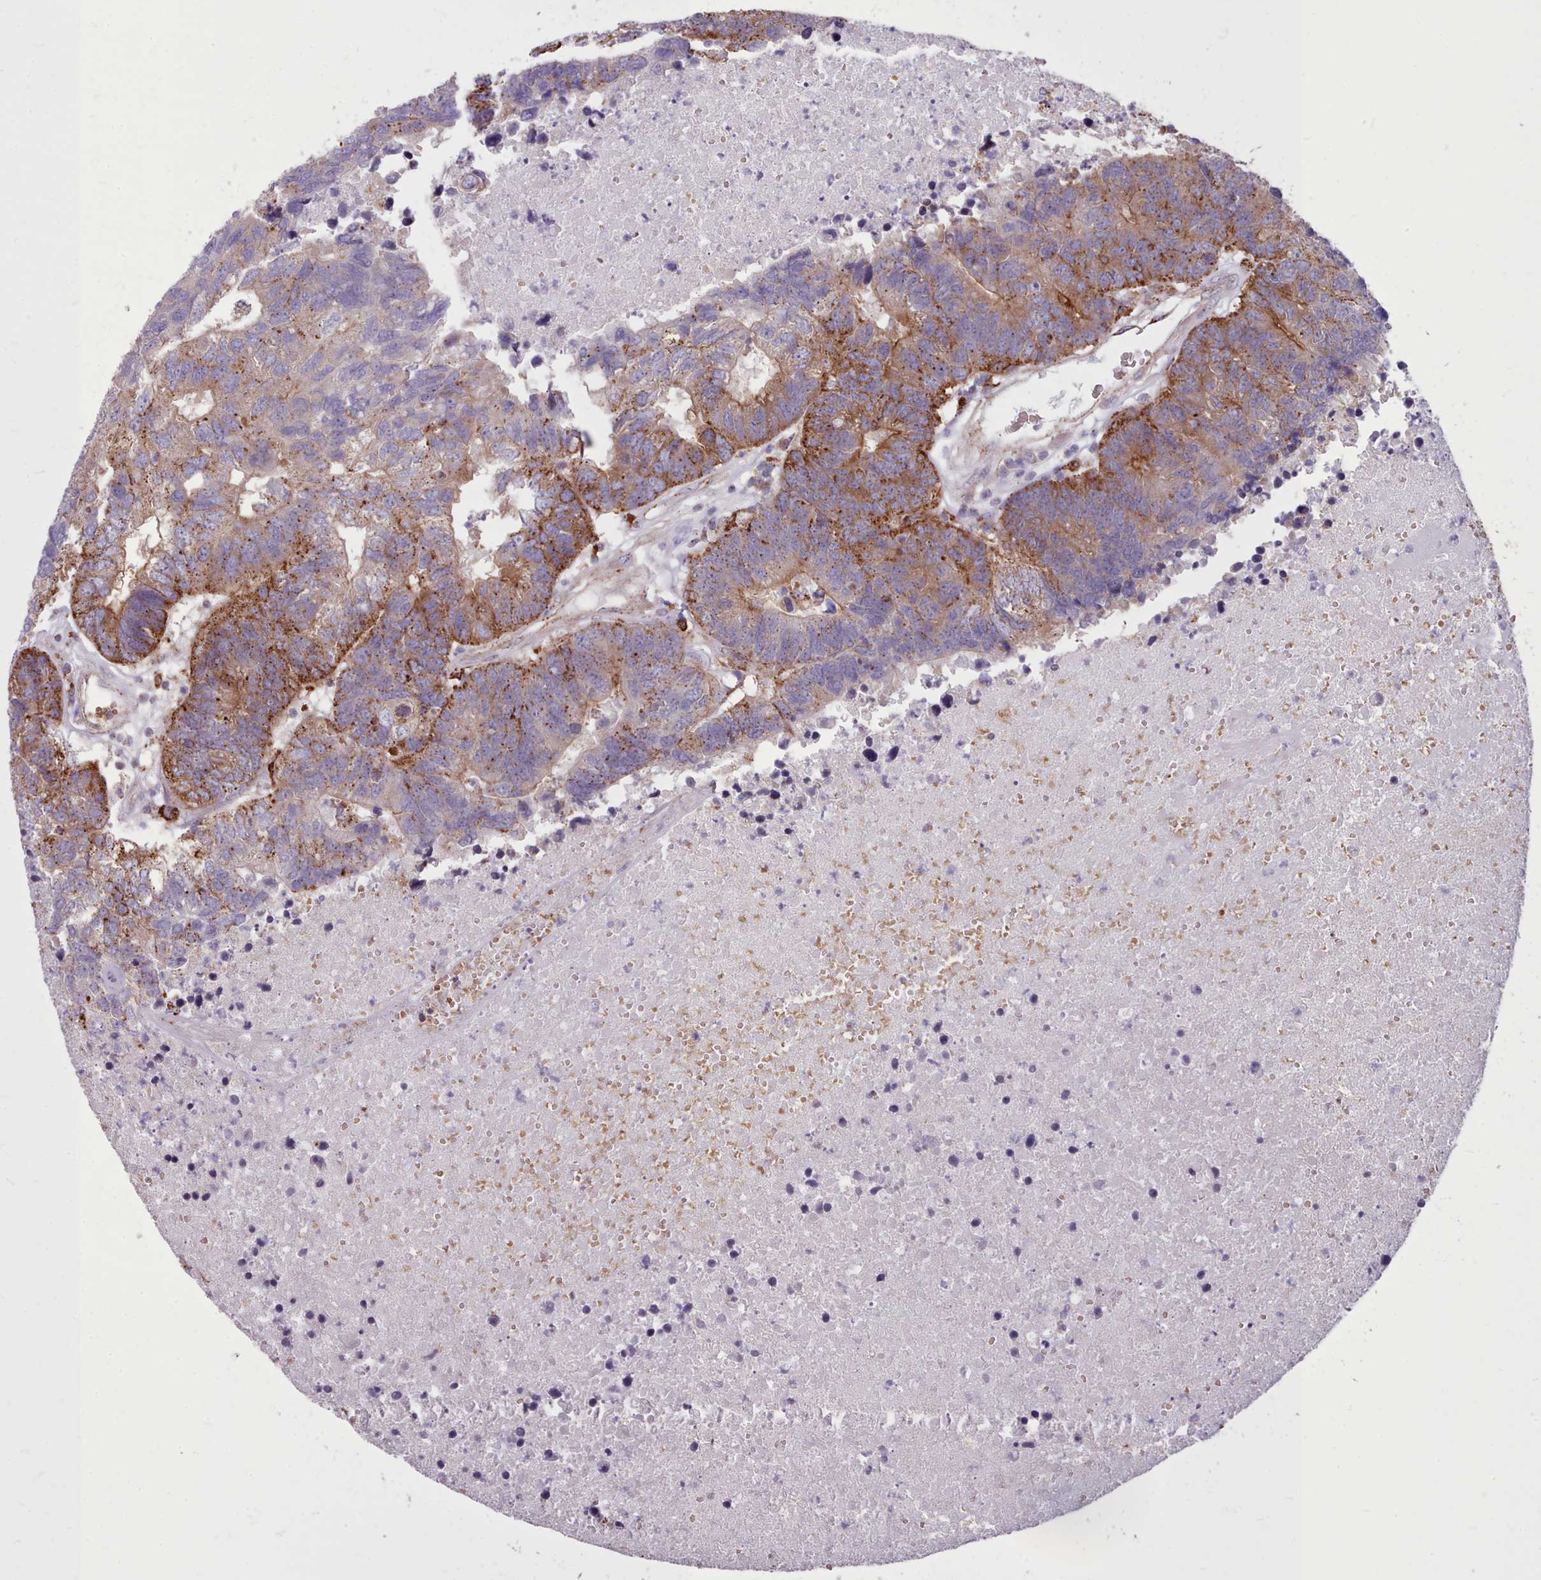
{"staining": {"intensity": "strong", "quantity": "25%-75%", "location": "cytoplasmic/membranous"}, "tissue": "colorectal cancer", "cell_type": "Tumor cells", "image_type": "cancer", "snomed": [{"axis": "morphology", "description": "Adenocarcinoma, NOS"}, {"axis": "topography", "description": "Colon"}], "caption": "Colorectal cancer (adenocarcinoma) was stained to show a protein in brown. There is high levels of strong cytoplasmic/membranous positivity in about 25%-75% of tumor cells. (DAB IHC, brown staining for protein, blue staining for nuclei).", "gene": "PACSIN3", "patient": {"sex": "female", "age": 48}}